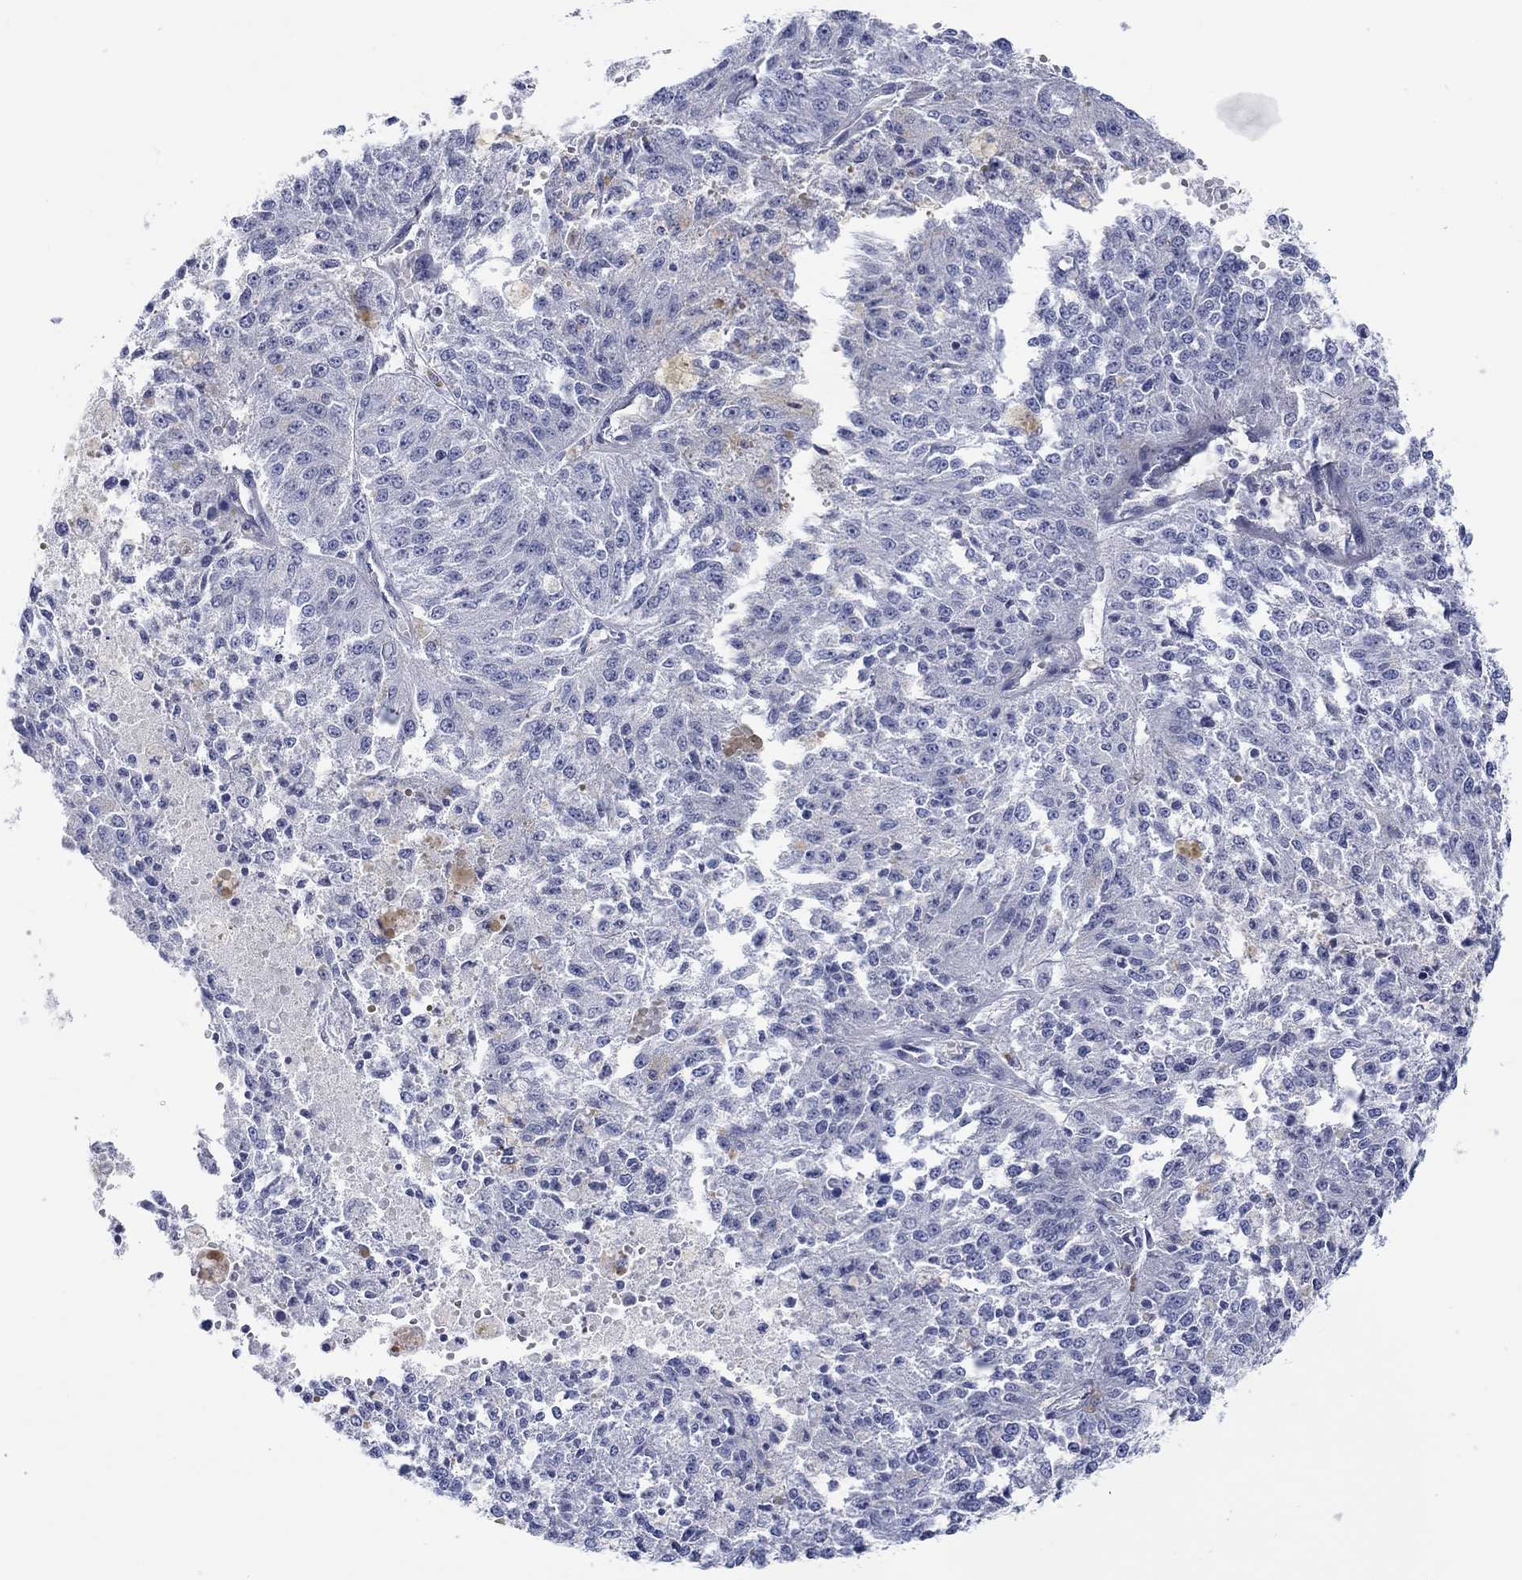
{"staining": {"intensity": "negative", "quantity": "none", "location": "none"}, "tissue": "melanoma", "cell_type": "Tumor cells", "image_type": "cancer", "snomed": [{"axis": "morphology", "description": "Malignant melanoma, Metastatic site"}, {"axis": "topography", "description": "Lymph node"}], "caption": "Image shows no protein staining in tumor cells of melanoma tissue. Brightfield microscopy of immunohistochemistry (IHC) stained with DAB (brown) and hematoxylin (blue), captured at high magnification.", "gene": "PPIL6", "patient": {"sex": "female", "age": 64}}